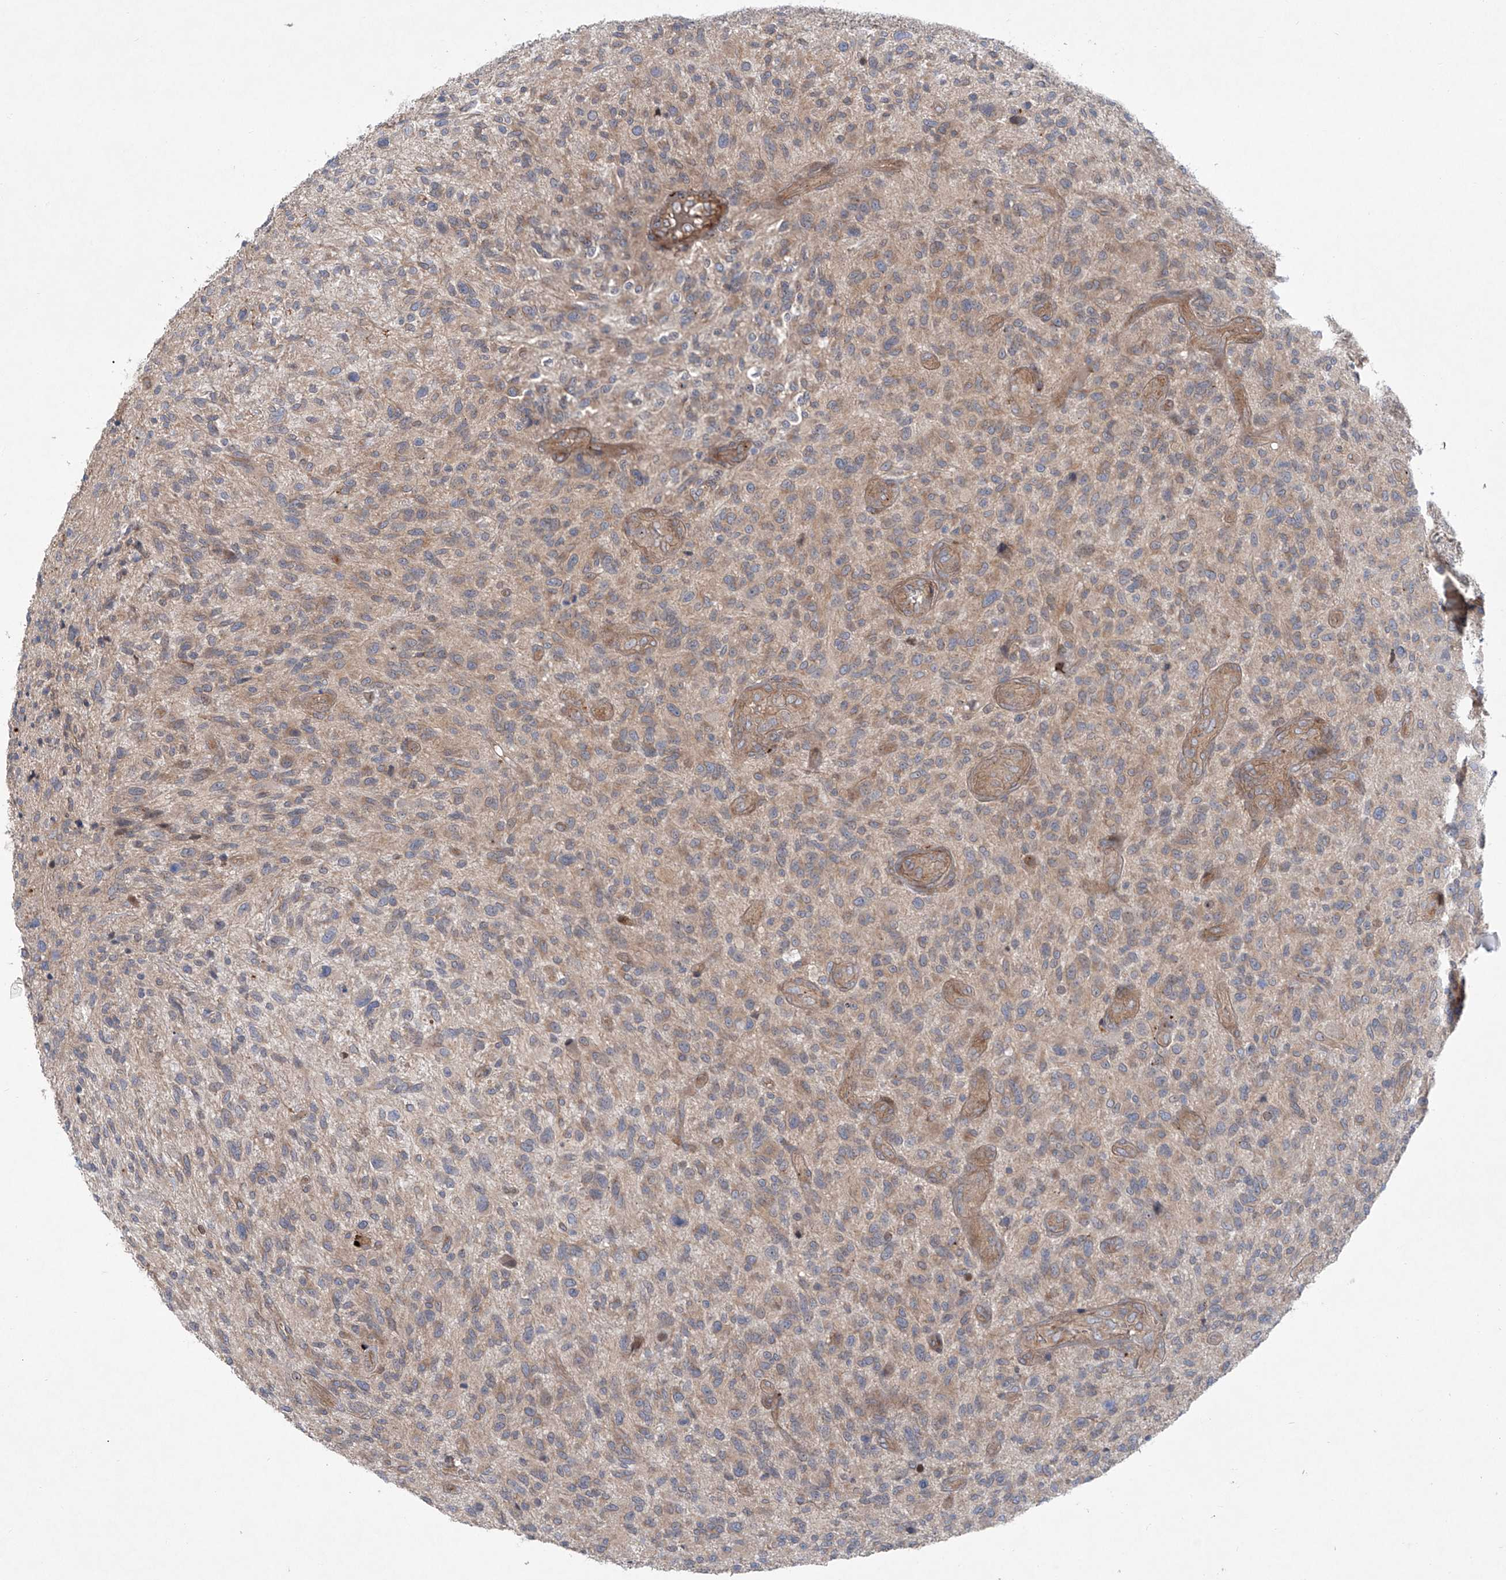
{"staining": {"intensity": "moderate", "quantity": "25%-75%", "location": "cytoplasmic/membranous"}, "tissue": "glioma", "cell_type": "Tumor cells", "image_type": "cancer", "snomed": [{"axis": "morphology", "description": "Glioma, malignant, High grade"}, {"axis": "topography", "description": "Brain"}], "caption": "A photomicrograph of malignant glioma (high-grade) stained for a protein exhibits moderate cytoplasmic/membranous brown staining in tumor cells. Nuclei are stained in blue.", "gene": "KLC4", "patient": {"sex": "male", "age": 47}}